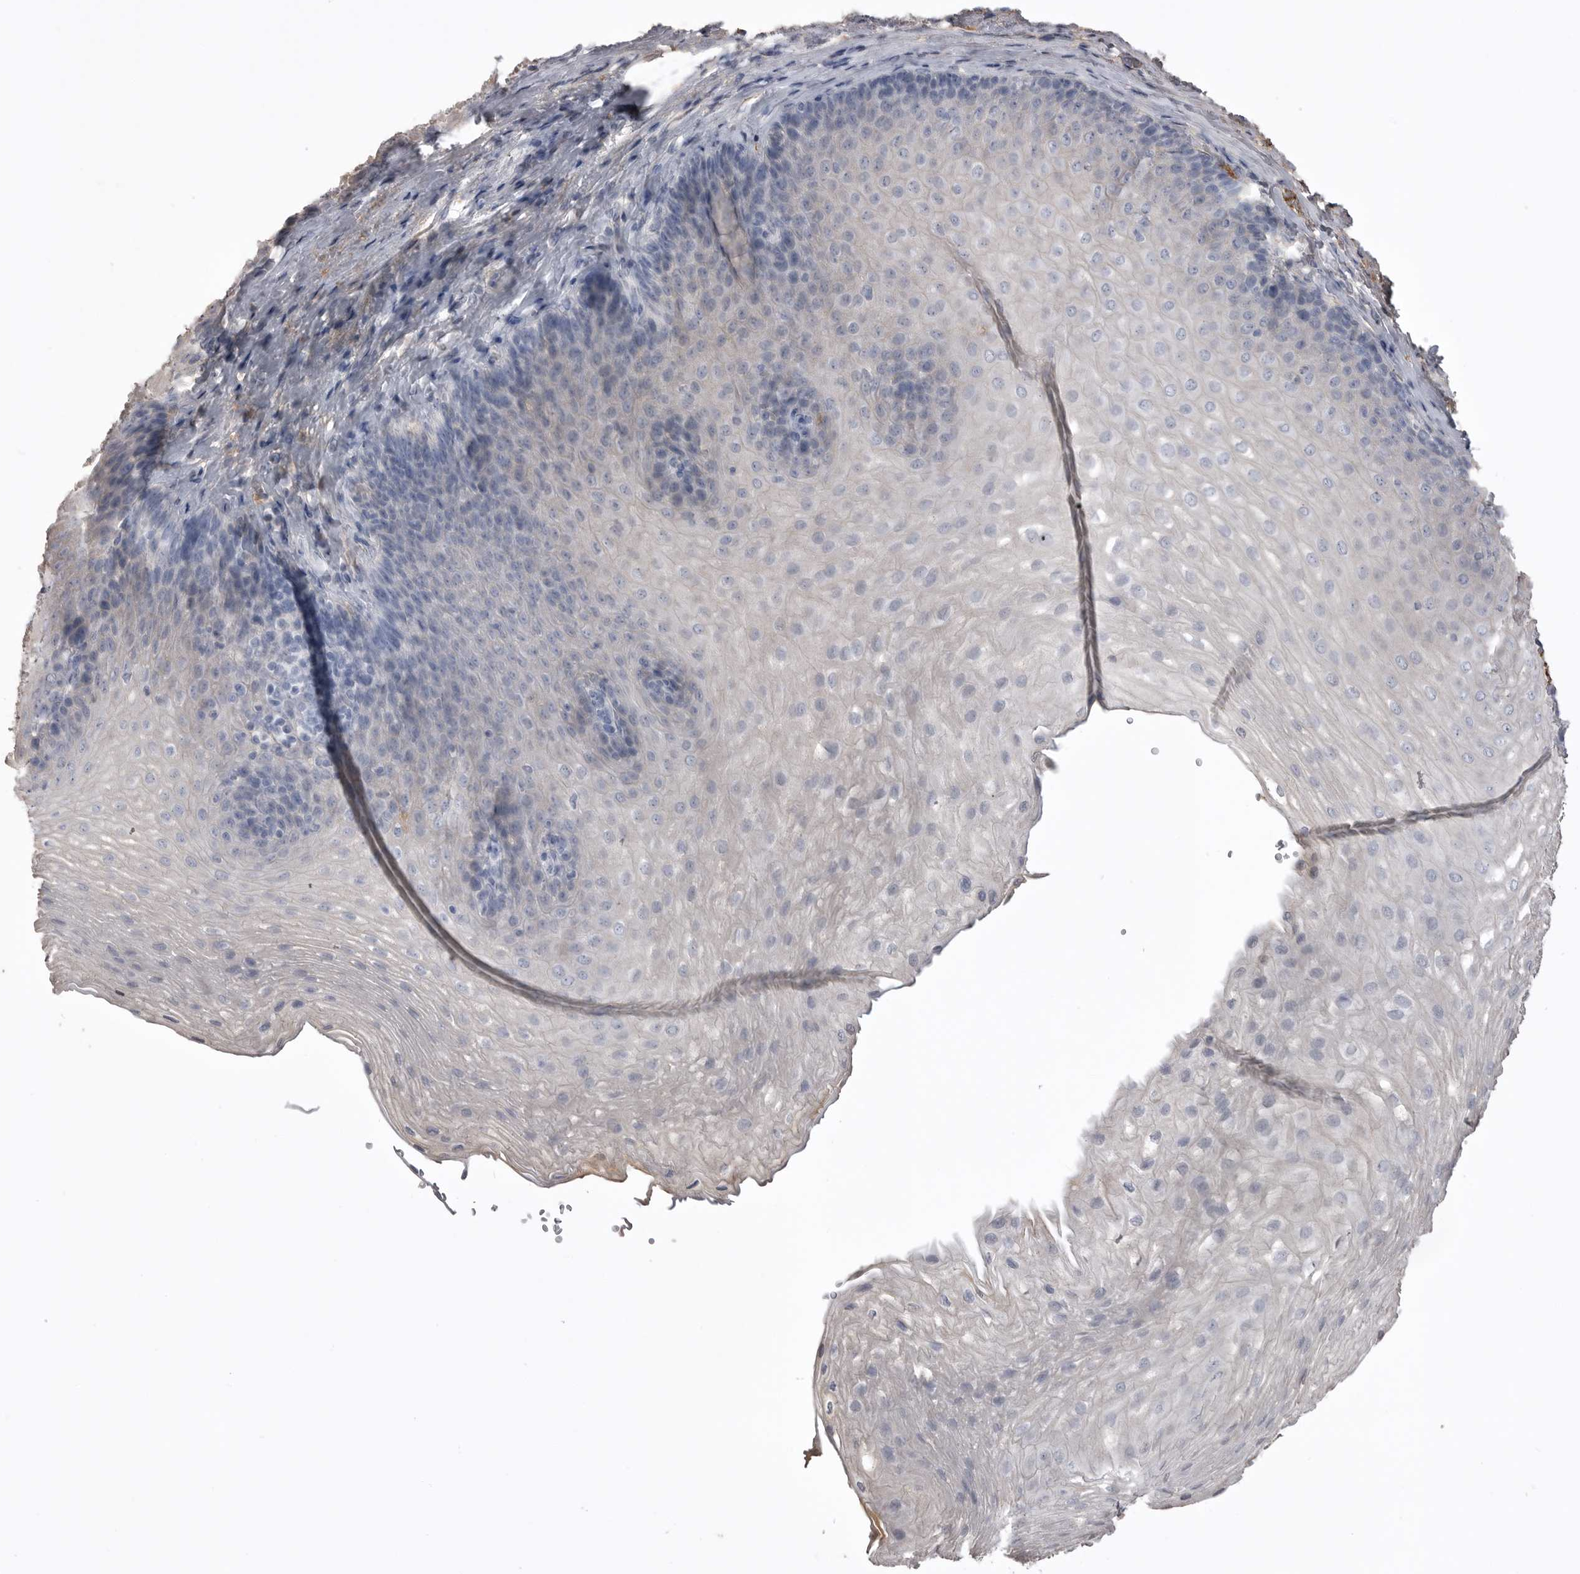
{"staining": {"intensity": "negative", "quantity": "none", "location": "none"}, "tissue": "esophagus", "cell_type": "Squamous epithelial cells", "image_type": "normal", "snomed": [{"axis": "morphology", "description": "Normal tissue, NOS"}, {"axis": "topography", "description": "Esophagus"}], "caption": "DAB immunohistochemical staining of unremarkable human esophagus reveals no significant positivity in squamous epithelial cells.", "gene": "AHSG", "patient": {"sex": "female", "age": 66}}